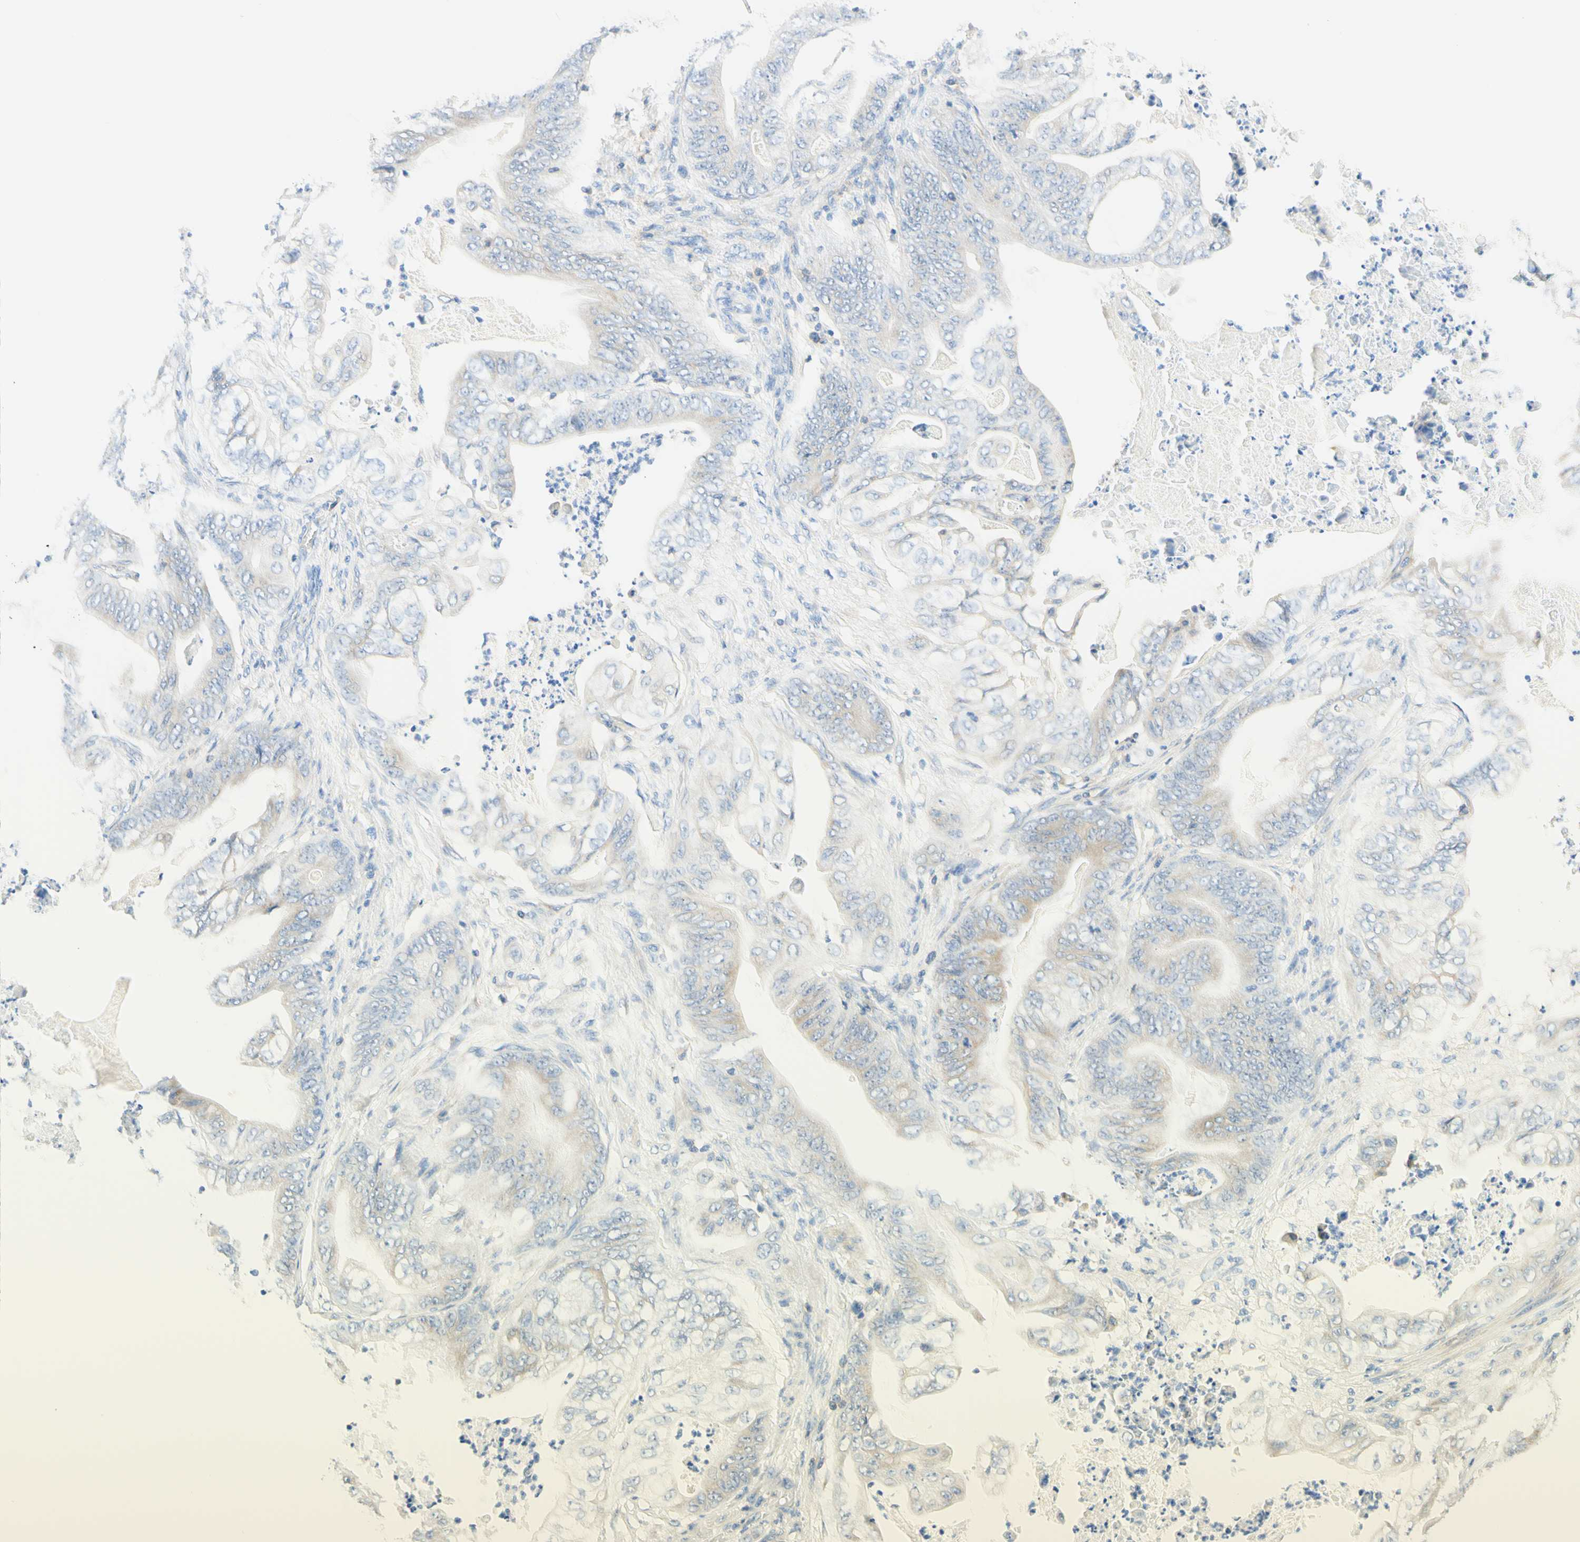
{"staining": {"intensity": "weak", "quantity": "25%-75%", "location": "cytoplasmic/membranous"}, "tissue": "stomach cancer", "cell_type": "Tumor cells", "image_type": "cancer", "snomed": [{"axis": "morphology", "description": "Adenocarcinoma, NOS"}, {"axis": "topography", "description": "Stomach"}], "caption": "The immunohistochemical stain labels weak cytoplasmic/membranous positivity in tumor cells of stomach cancer tissue. (brown staining indicates protein expression, while blue staining denotes nuclei).", "gene": "LAT", "patient": {"sex": "female", "age": 73}}